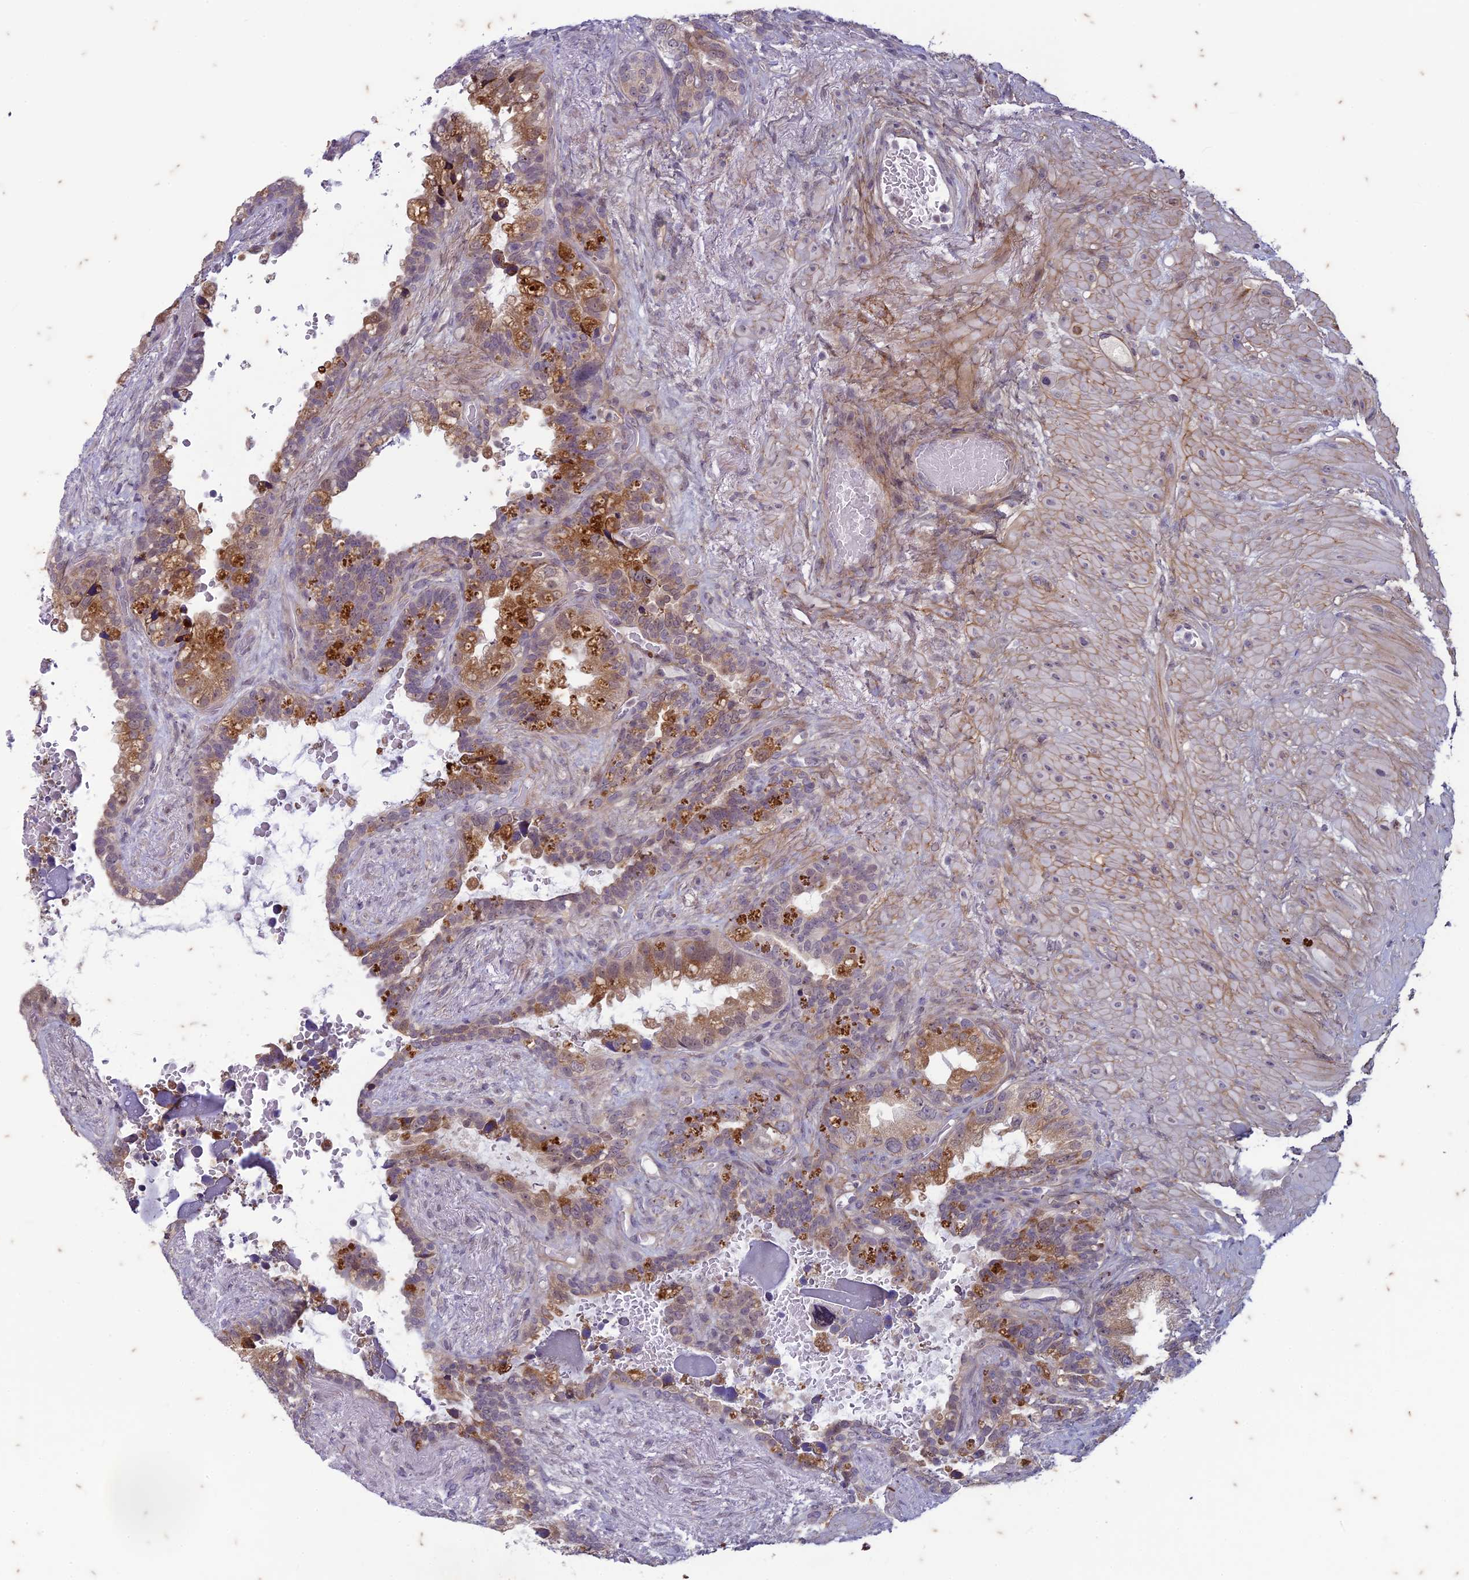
{"staining": {"intensity": "moderate", "quantity": "25%-75%", "location": "cytoplasmic/membranous"}, "tissue": "seminal vesicle", "cell_type": "Glandular cells", "image_type": "normal", "snomed": [{"axis": "morphology", "description": "Normal tissue, NOS"}, {"axis": "topography", "description": "Seminal veicle"}], "caption": "Immunohistochemical staining of benign seminal vesicle displays moderate cytoplasmic/membranous protein positivity in about 25%-75% of glandular cells.", "gene": "PABPN1L", "patient": {"sex": "male", "age": 80}}